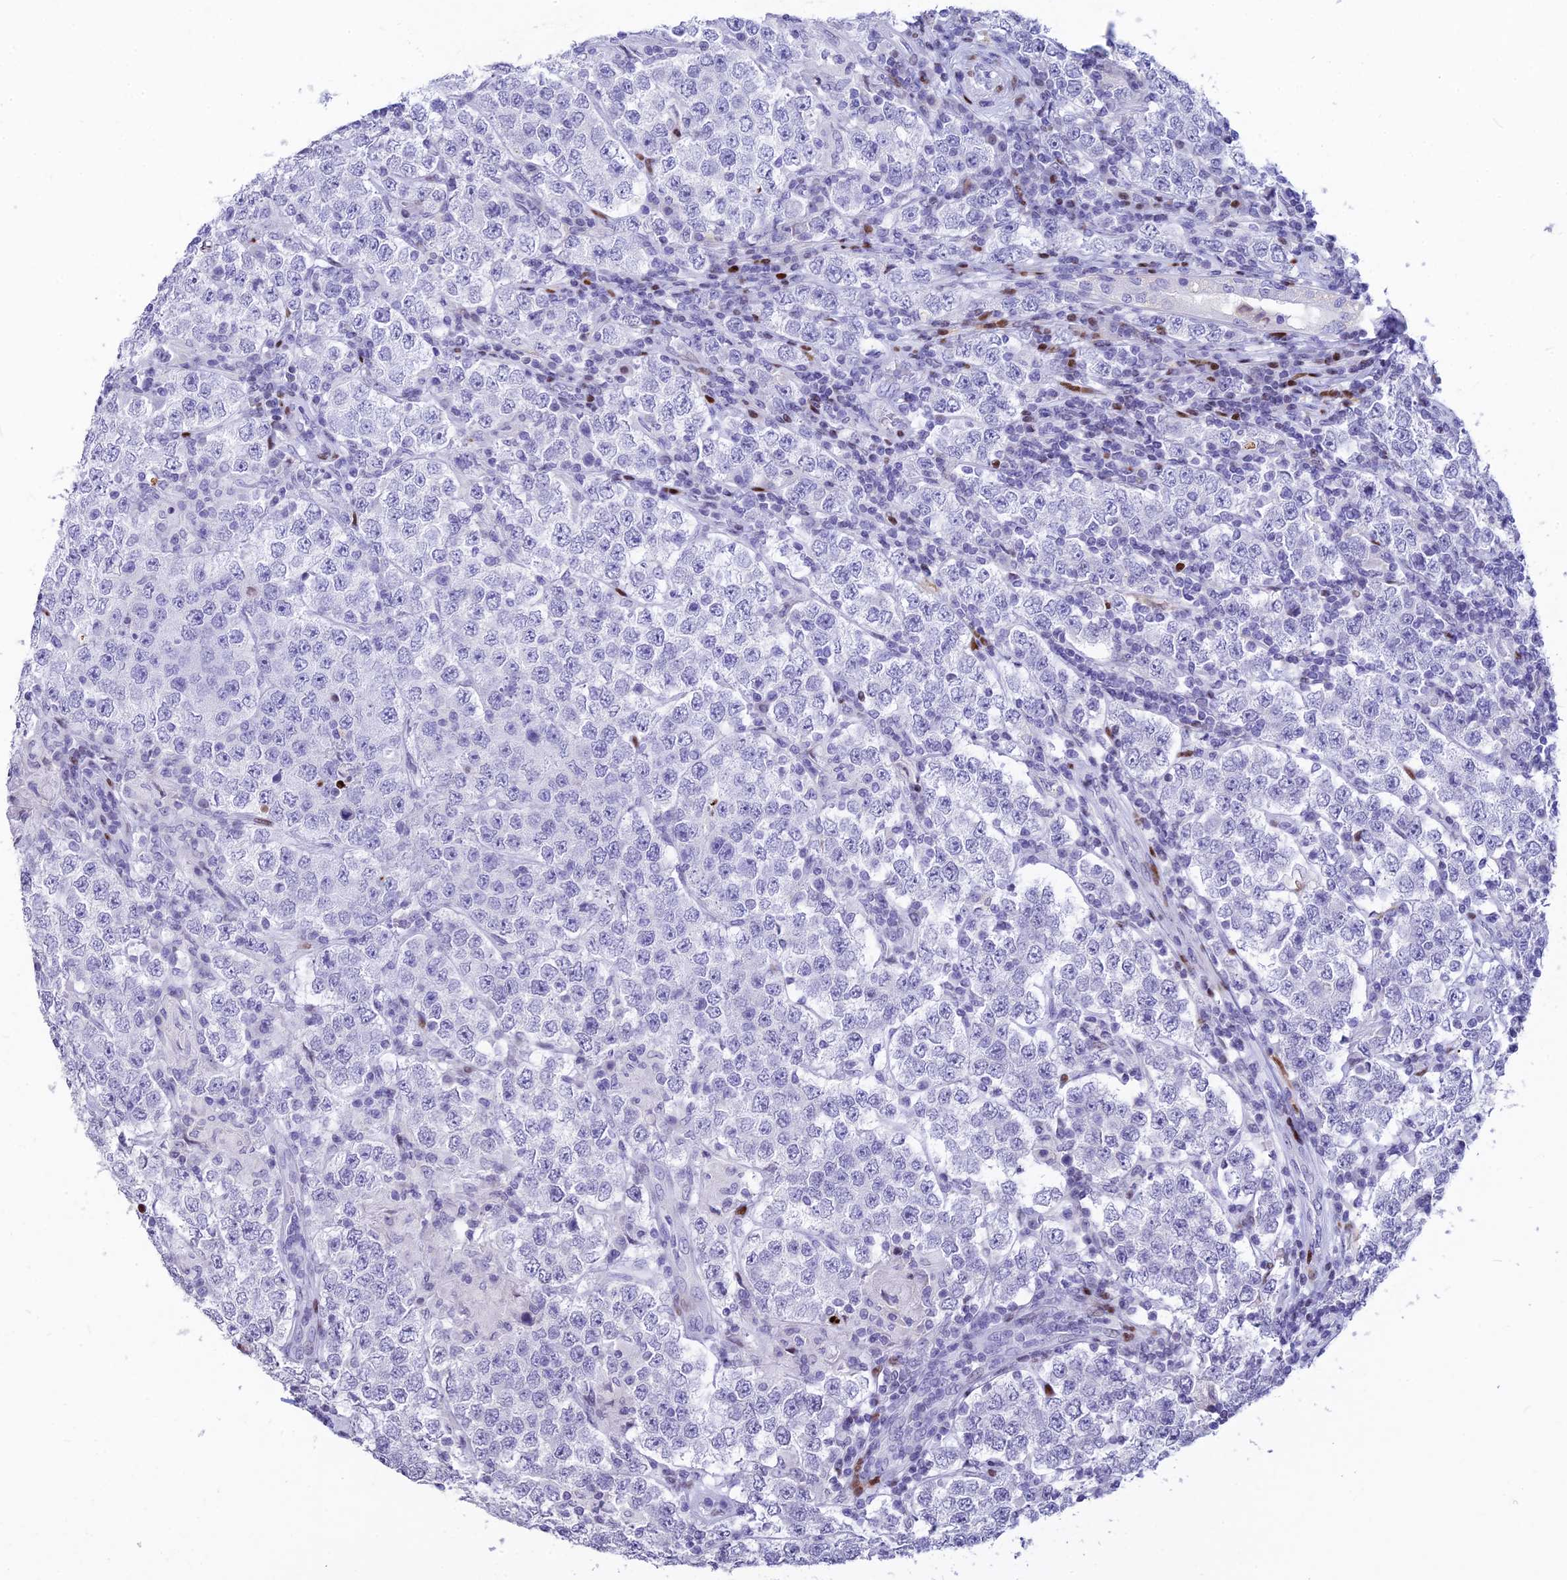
{"staining": {"intensity": "negative", "quantity": "none", "location": "none"}, "tissue": "testis cancer", "cell_type": "Tumor cells", "image_type": "cancer", "snomed": [{"axis": "morphology", "description": "Normal tissue, NOS"}, {"axis": "morphology", "description": "Urothelial carcinoma, High grade"}, {"axis": "morphology", "description": "Seminoma, NOS"}, {"axis": "morphology", "description": "Carcinoma, Embryonal, NOS"}, {"axis": "topography", "description": "Urinary bladder"}, {"axis": "topography", "description": "Testis"}], "caption": "Tumor cells are negative for protein expression in human testis cancer (seminoma). (Stains: DAB (3,3'-diaminobenzidine) immunohistochemistry (IHC) with hematoxylin counter stain, Microscopy: brightfield microscopy at high magnification).", "gene": "PRPS1", "patient": {"sex": "male", "age": 41}}